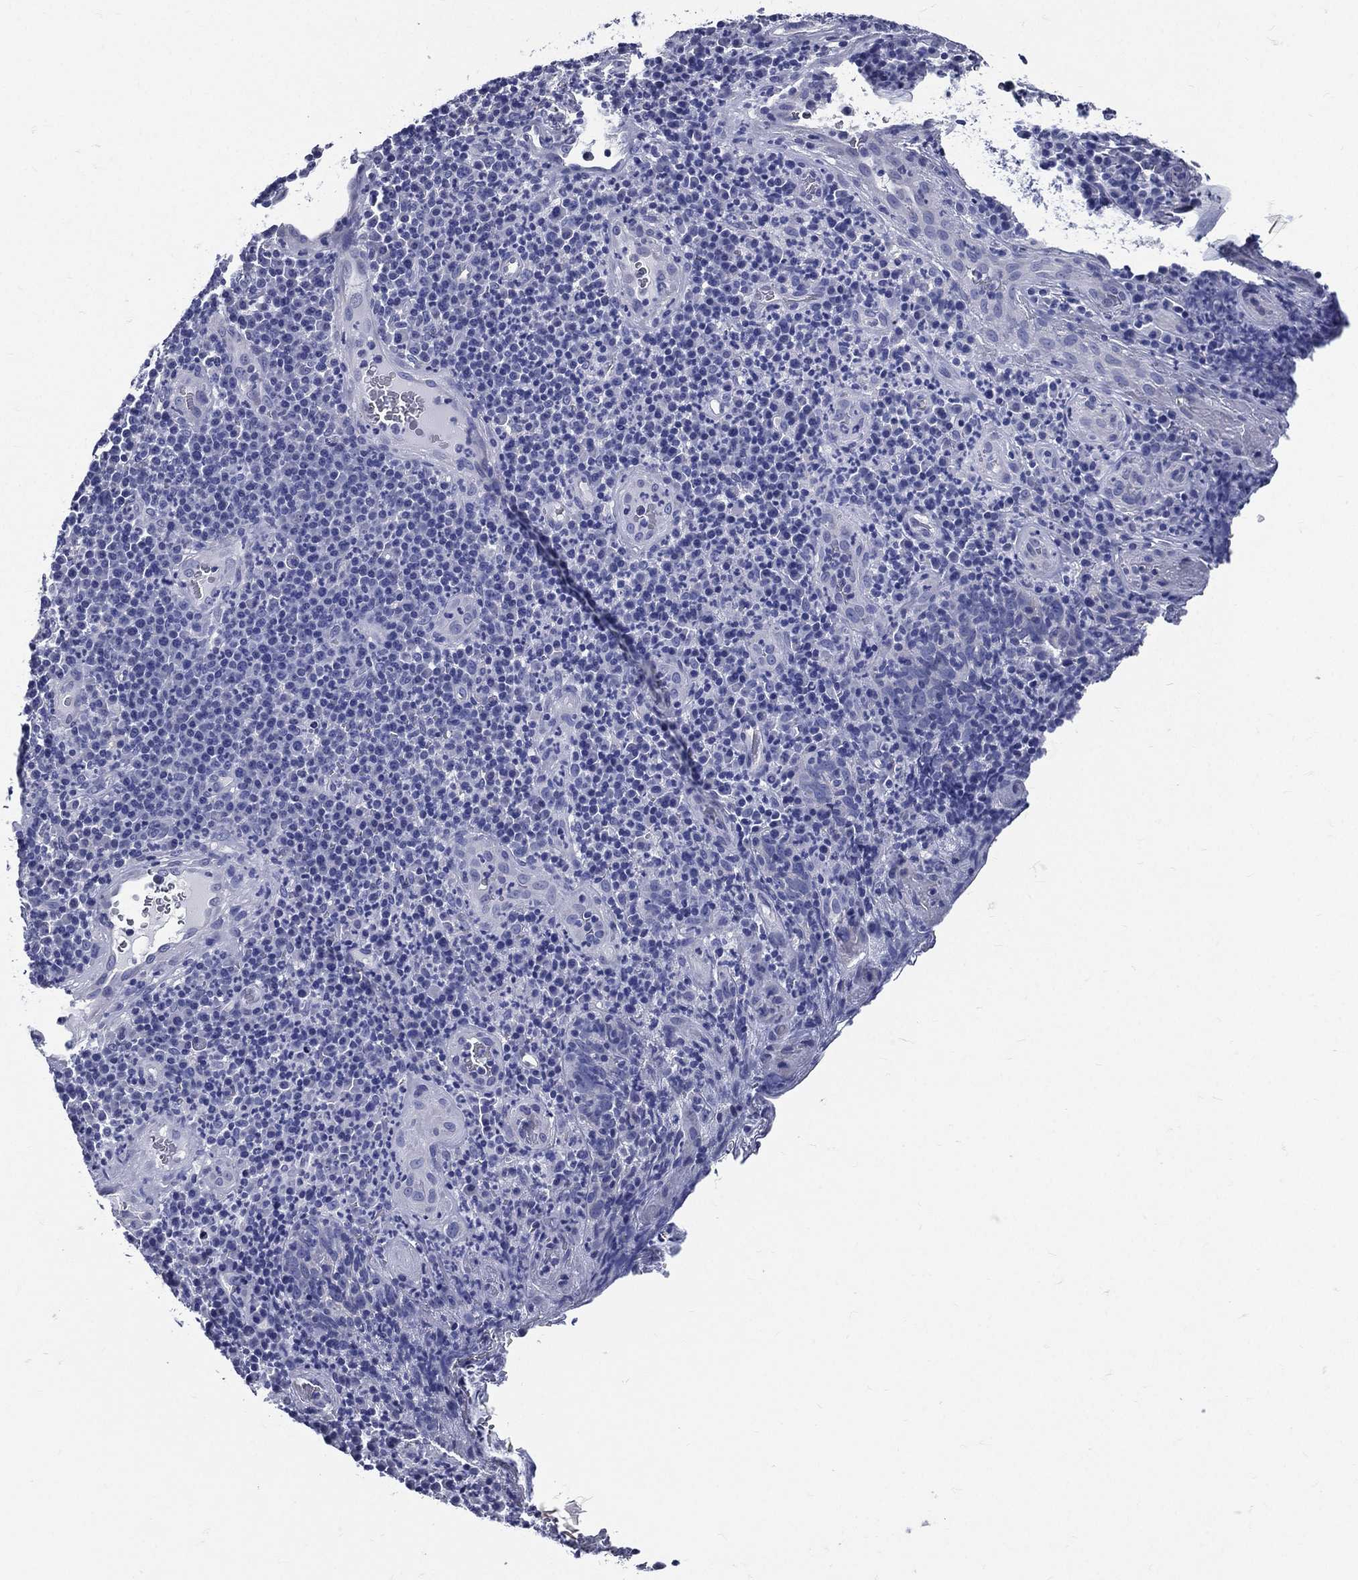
{"staining": {"intensity": "negative", "quantity": "none", "location": "none"}, "tissue": "skin cancer", "cell_type": "Tumor cells", "image_type": "cancer", "snomed": [{"axis": "morphology", "description": "Squamous cell carcinoma, NOS"}, {"axis": "topography", "description": "Skin"}, {"axis": "topography", "description": "Anal"}], "caption": "Skin cancer (squamous cell carcinoma) was stained to show a protein in brown. There is no significant expression in tumor cells.", "gene": "DPYS", "patient": {"sex": "female", "age": 51}}